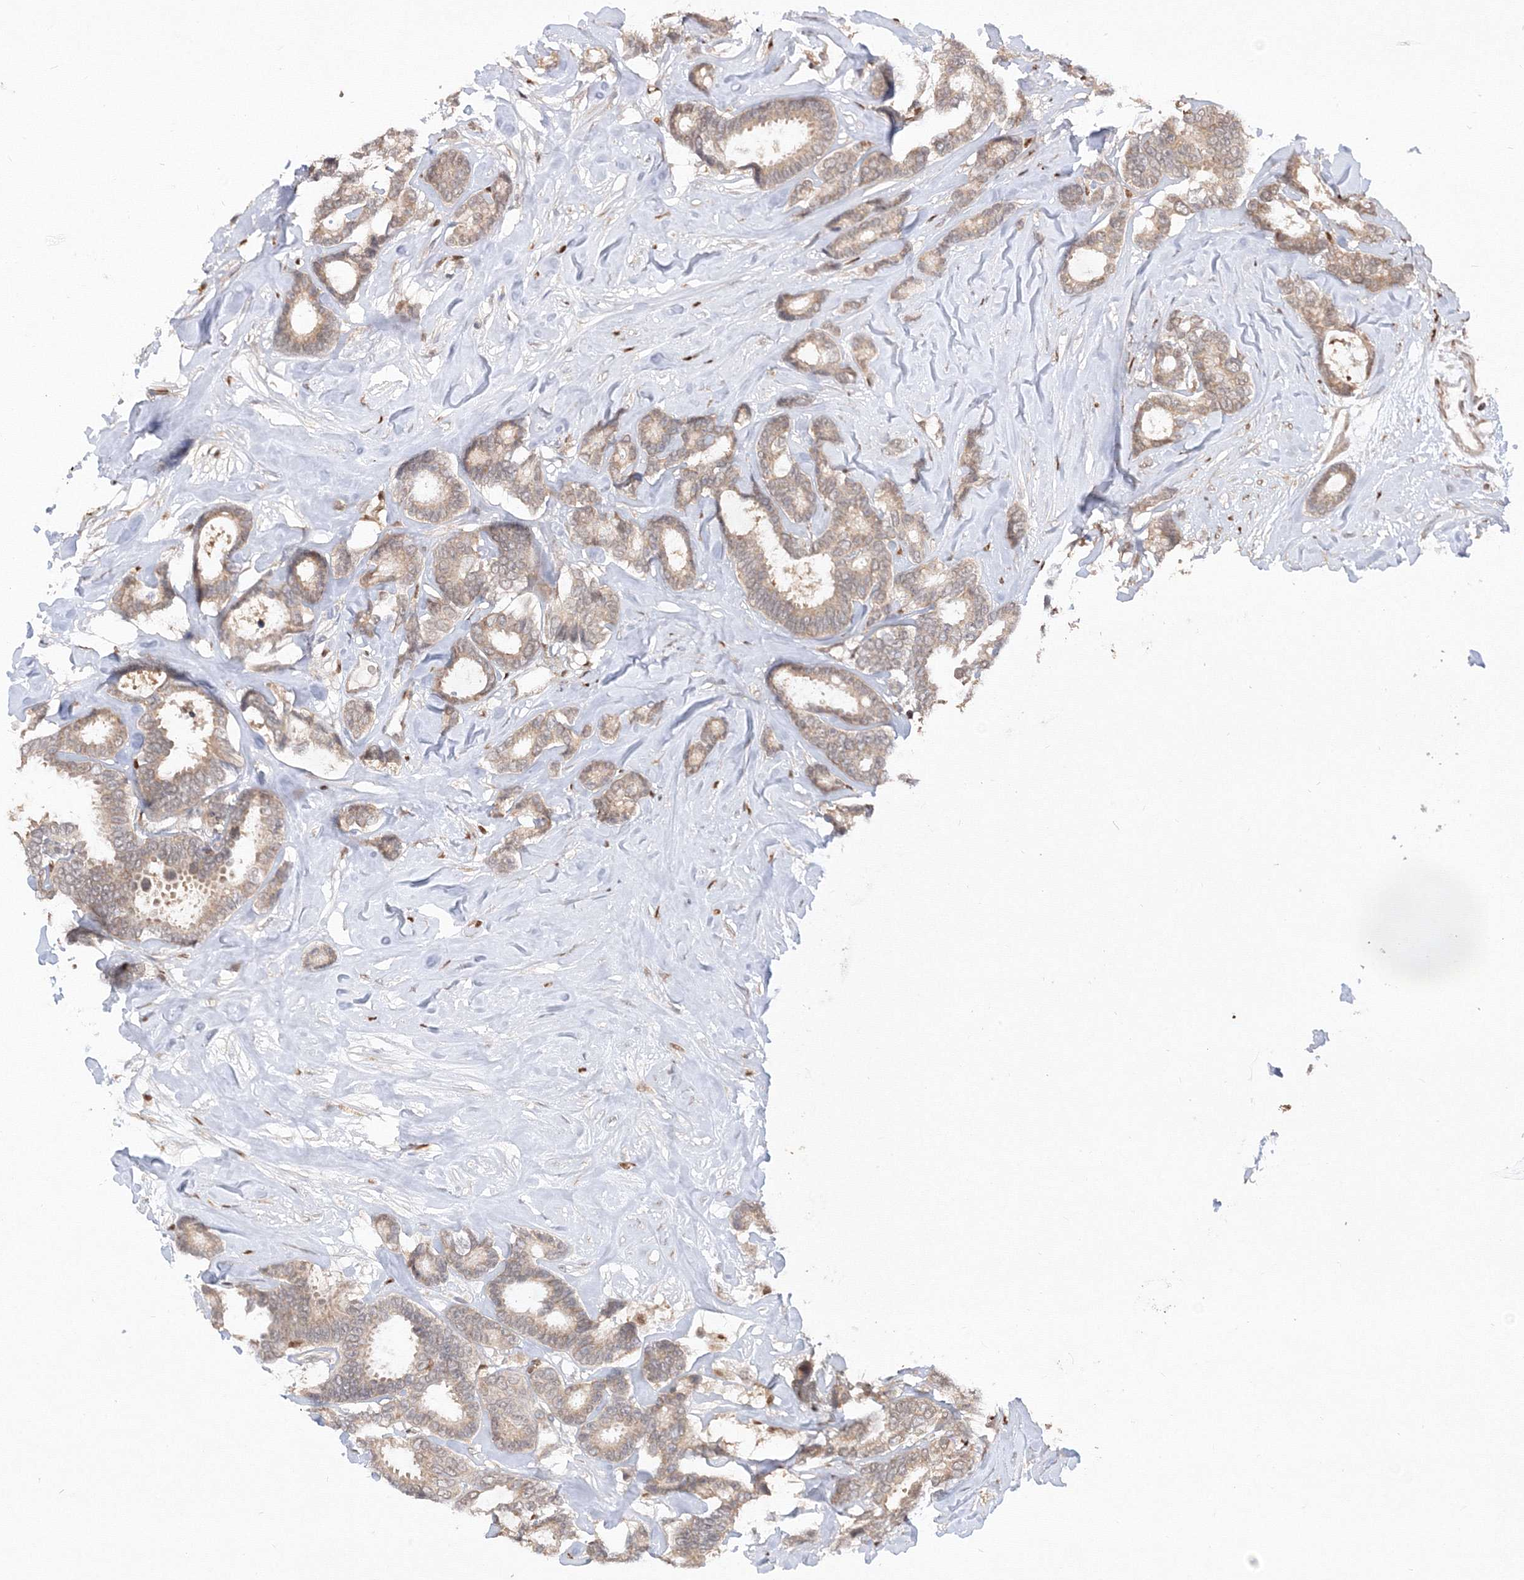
{"staining": {"intensity": "weak", "quantity": "<25%", "location": "cytoplasmic/membranous"}, "tissue": "breast cancer", "cell_type": "Tumor cells", "image_type": "cancer", "snomed": [{"axis": "morphology", "description": "Duct carcinoma"}, {"axis": "topography", "description": "Breast"}], "caption": "There is no significant positivity in tumor cells of breast cancer.", "gene": "TMEM50B", "patient": {"sex": "female", "age": 87}}